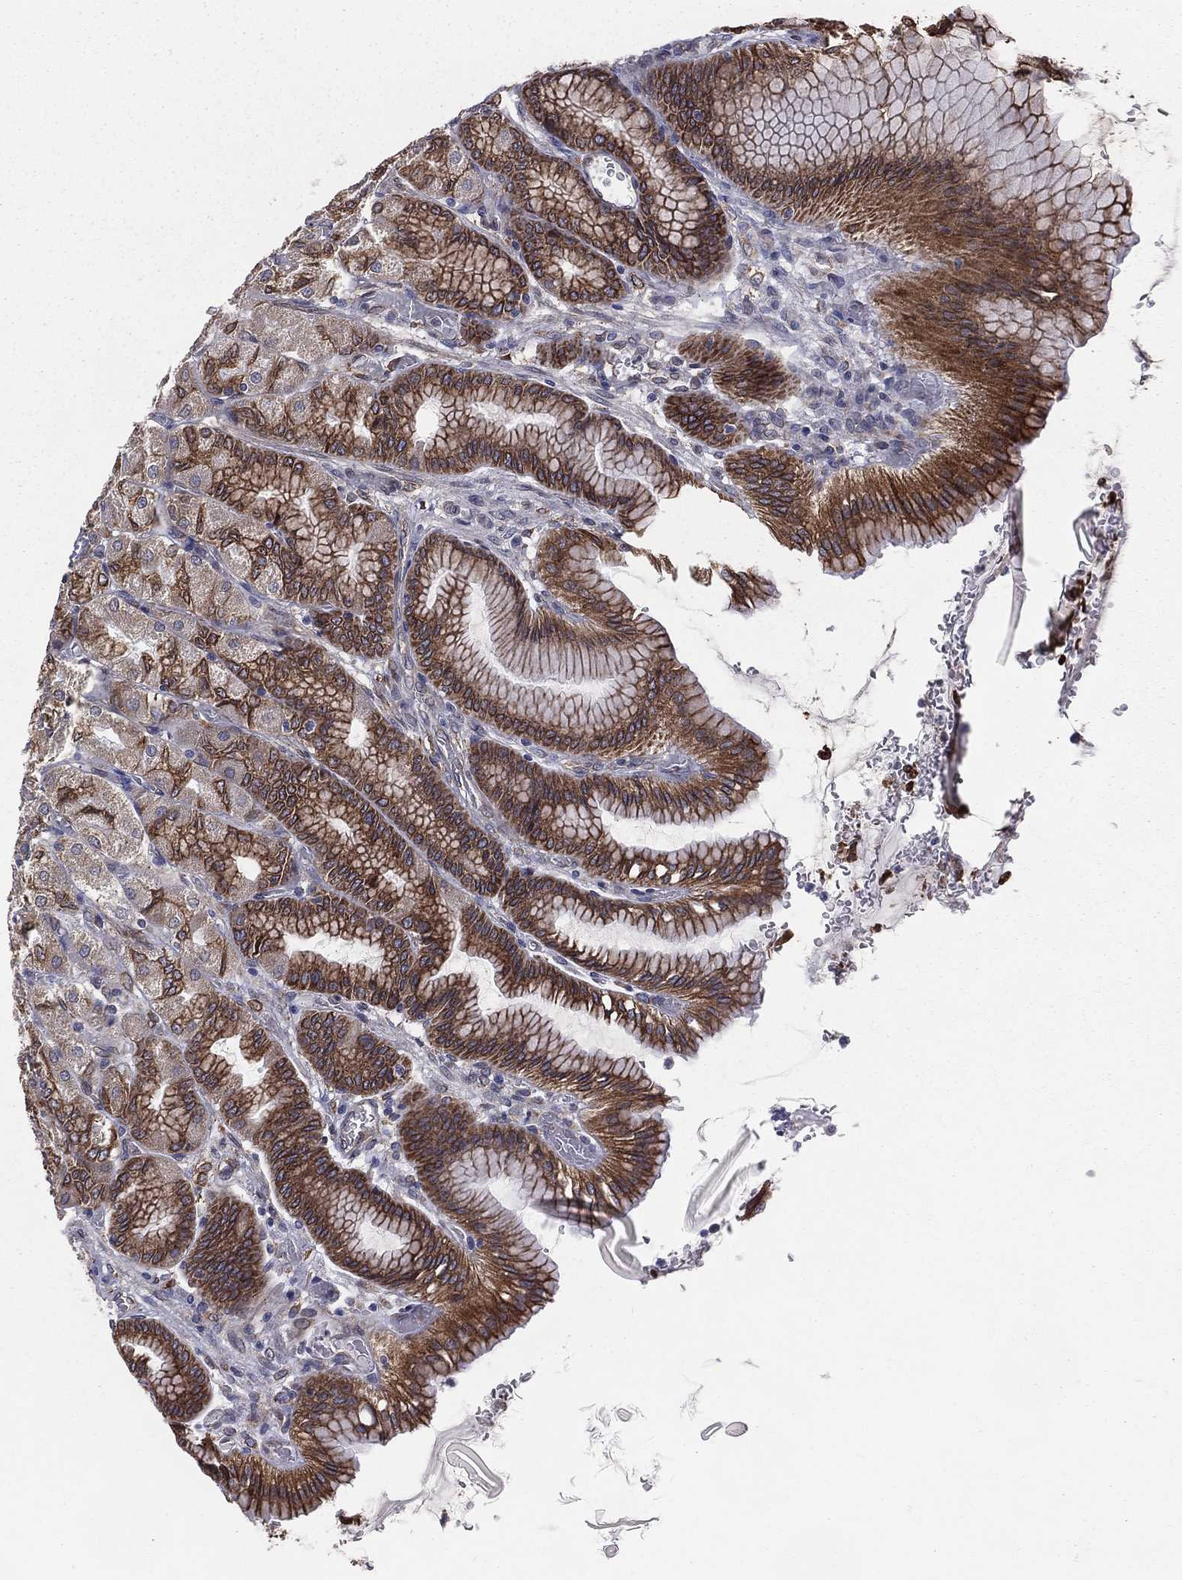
{"staining": {"intensity": "strong", "quantity": "25%-75%", "location": "cytoplasmic/membranous"}, "tissue": "stomach", "cell_type": "Glandular cells", "image_type": "normal", "snomed": [{"axis": "morphology", "description": "Normal tissue, NOS"}, {"axis": "morphology", "description": "Adenocarcinoma, NOS"}, {"axis": "morphology", "description": "Adenocarcinoma, High grade"}, {"axis": "topography", "description": "Stomach, upper"}, {"axis": "topography", "description": "Stomach"}], "caption": "Protein analysis of unremarkable stomach shows strong cytoplasmic/membranous expression in about 25%-75% of glandular cells. (DAB IHC, brown staining for protein, blue staining for nuclei).", "gene": "PGRMC1", "patient": {"sex": "female", "age": 65}}